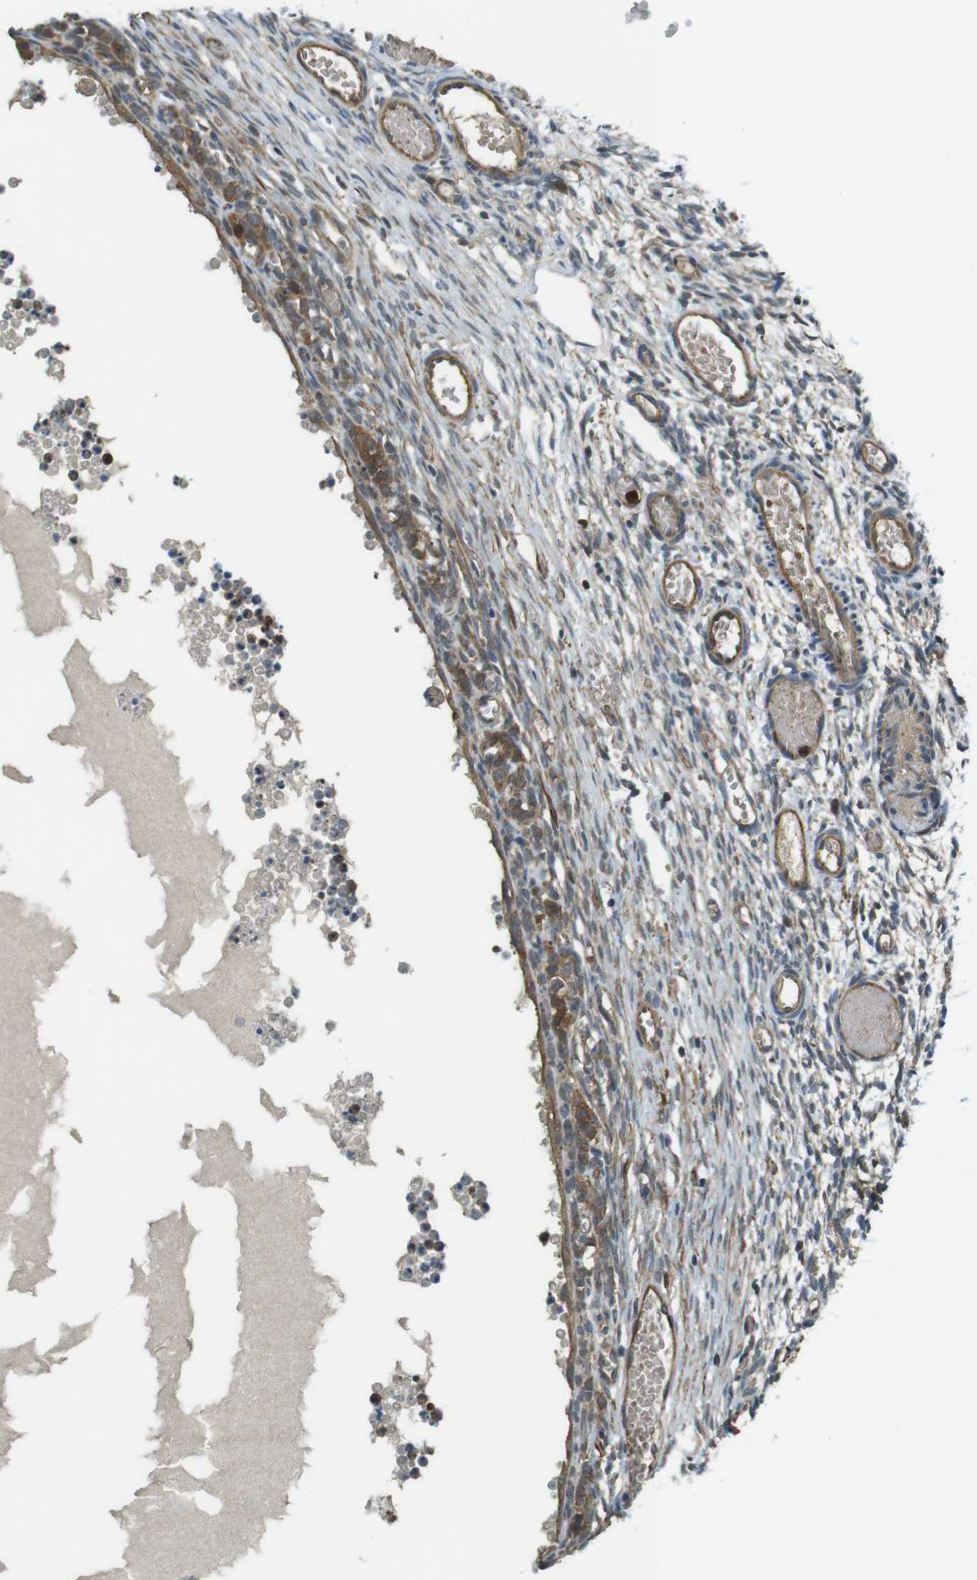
{"staining": {"intensity": "moderate", "quantity": ">75%", "location": "cytoplasmic/membranous"}, "tissue": "ovary", "cell_type": "Ovarian stroma cells", "image_type": "normal", "snomed": [{"axis": "morphology", "description": "Normal tissue, NOS"}, {"axis": "topography", "description": "Ovary"}], "caption": "Immunohistochemical staining of normal human ovary demonstrates moderate cytoplasmic/membranous protein expression in approximately >75% of ovarian stroma cells.", "gene": "LRRC3B", "patient": {"sex": "female", "age": 35}}